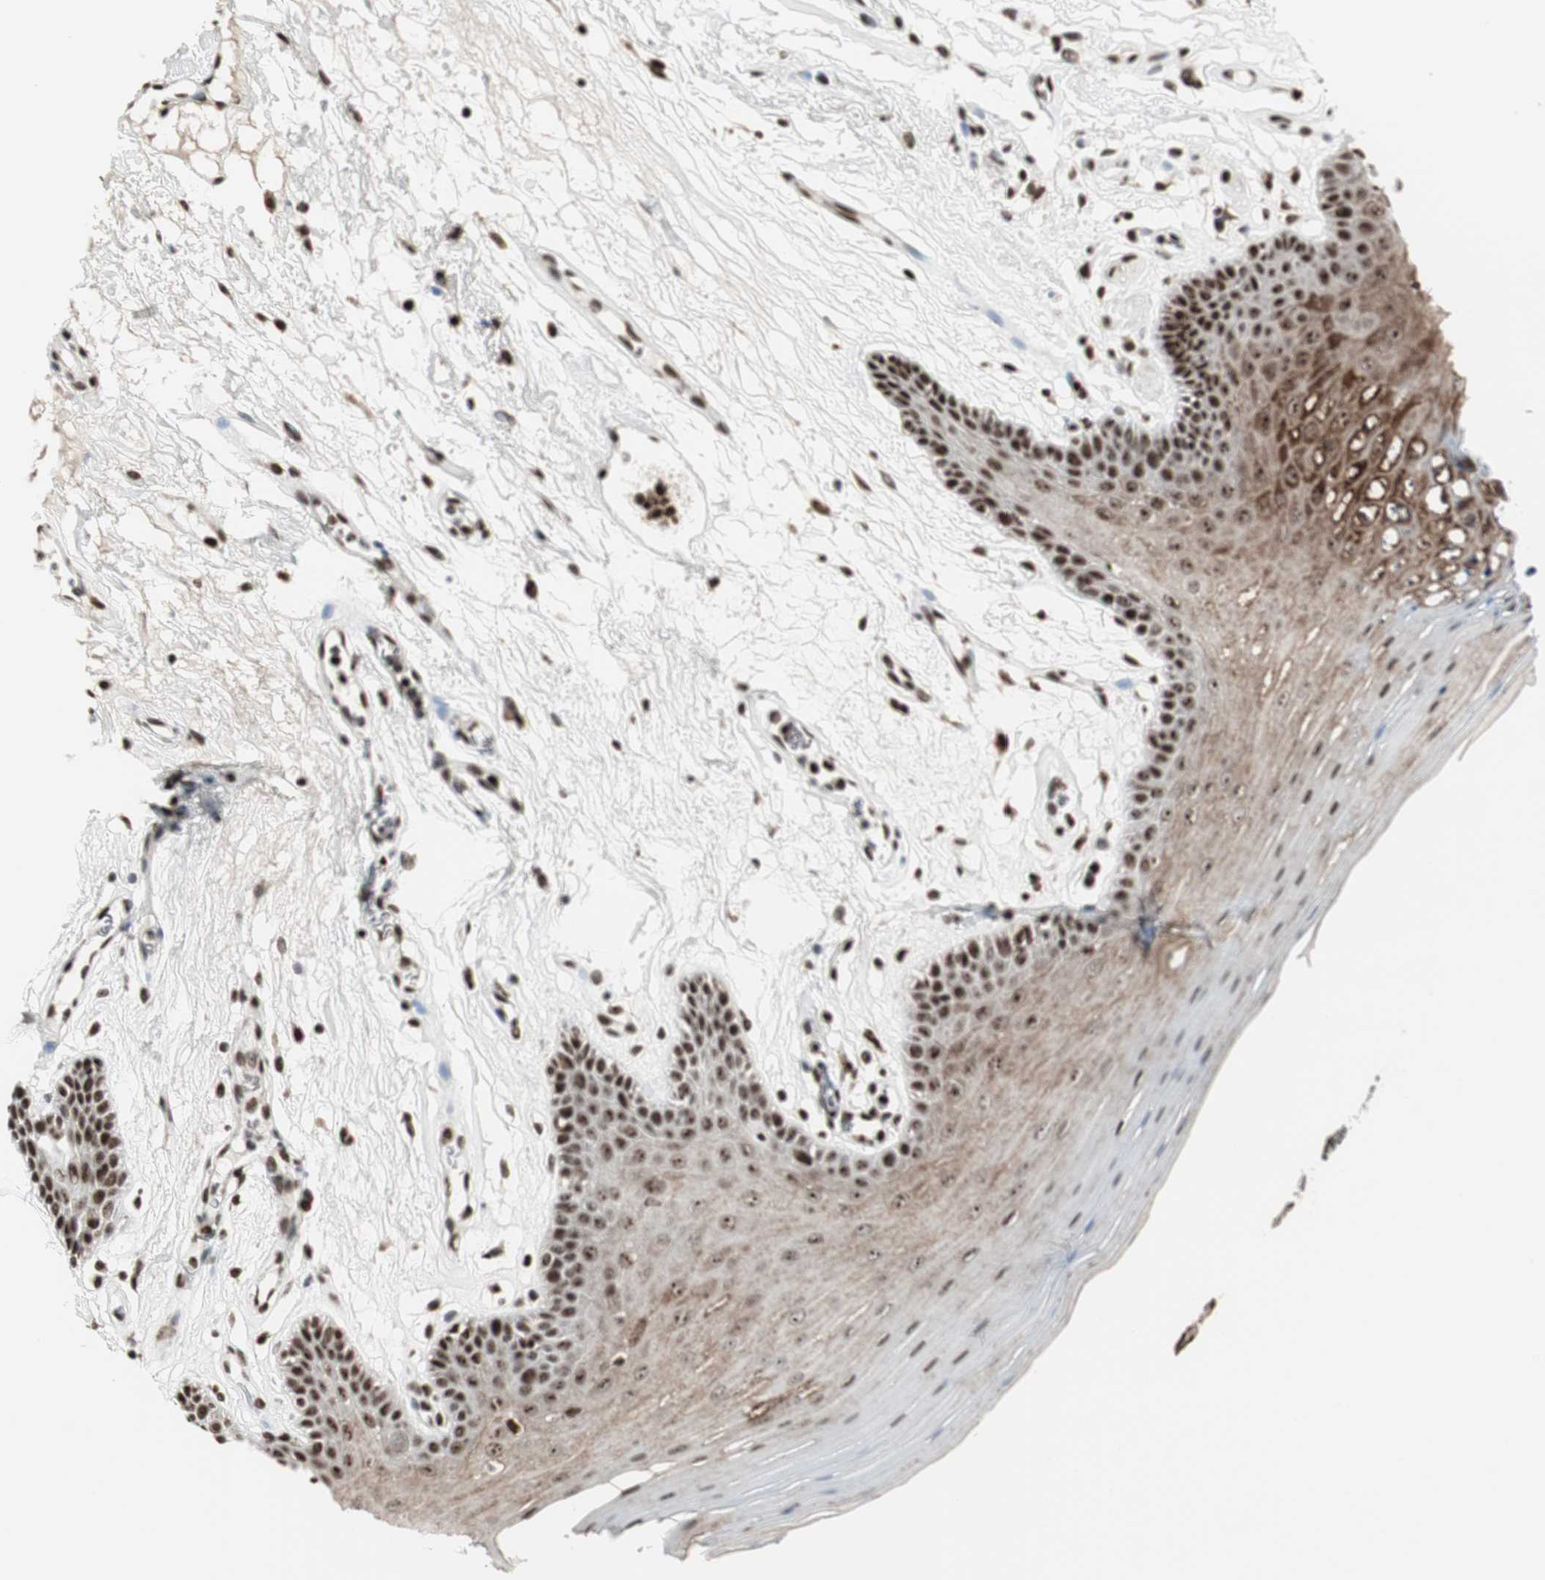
{"staining": {"intensity": "strong", "quantity": ">75%", "location": "cytoplasmic/membranous,nuclear"}, "tissue": "oral mucosa", "cell_type": "Squamous epithelial cells", "image_type": "normal", "snomed": [{"axis": "morphology", "description": "Normal tissue, NOS"}, {"axis": "morphology", "description": "Squamous cell carcinoma, NOS"}, {"axis": "topography", "description": "Skeletal muscle"}, {"axis": "topography", "description": "Oral tissue"}, {"axis": "topography", "description": "Head-Neck"}], "caption": "Protein staining of benign oral mucosa exhibits strong cytoplasmic/membranous,nuclear staining in about >75% of squamous epithelial cells.", "gene": "PARN", "patient": {"sex": "male", "age": 71}}